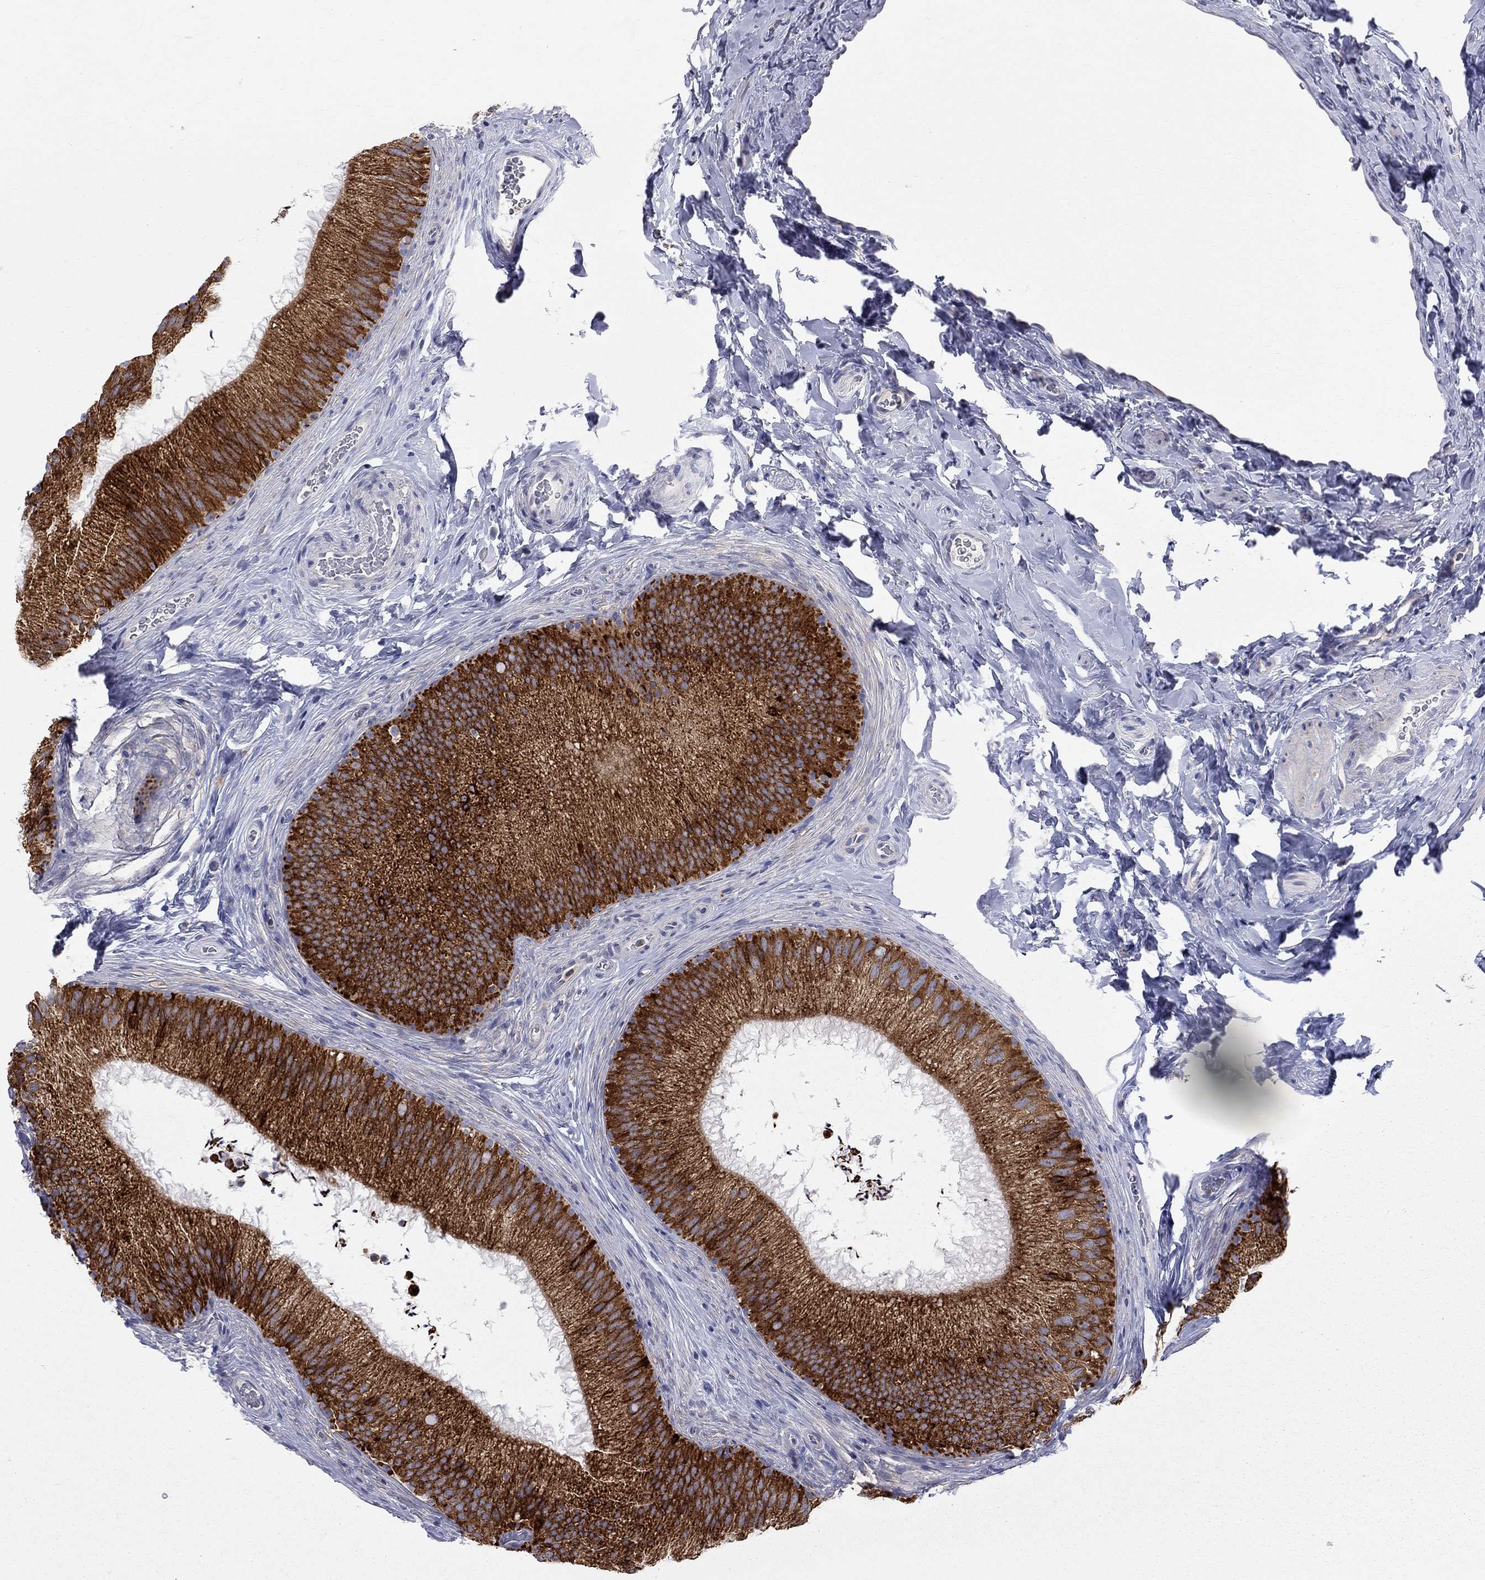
{"staining": {"intensity": "strong", "quantity": "25%-75%", "location": "cytoplasmic/membranous"}, "tissue": "epididymis", "cell_type": "Glandular cells", "image_type": "normal", "snomed": [{"axis": "morphology", "description": "Normal tissue, NOS"}, {"axis": "topography", "description": "Epididymis"}], "caption": "IHC of normal epididymis exhibits high levels of strong cytoplasmic/membranous positivity in about 25%-75% of glandular cells. (IHC, brightfield microscopy, high magnification).", "gene": "ACSL1", "patient": {"sex": "male", "age": 32}}